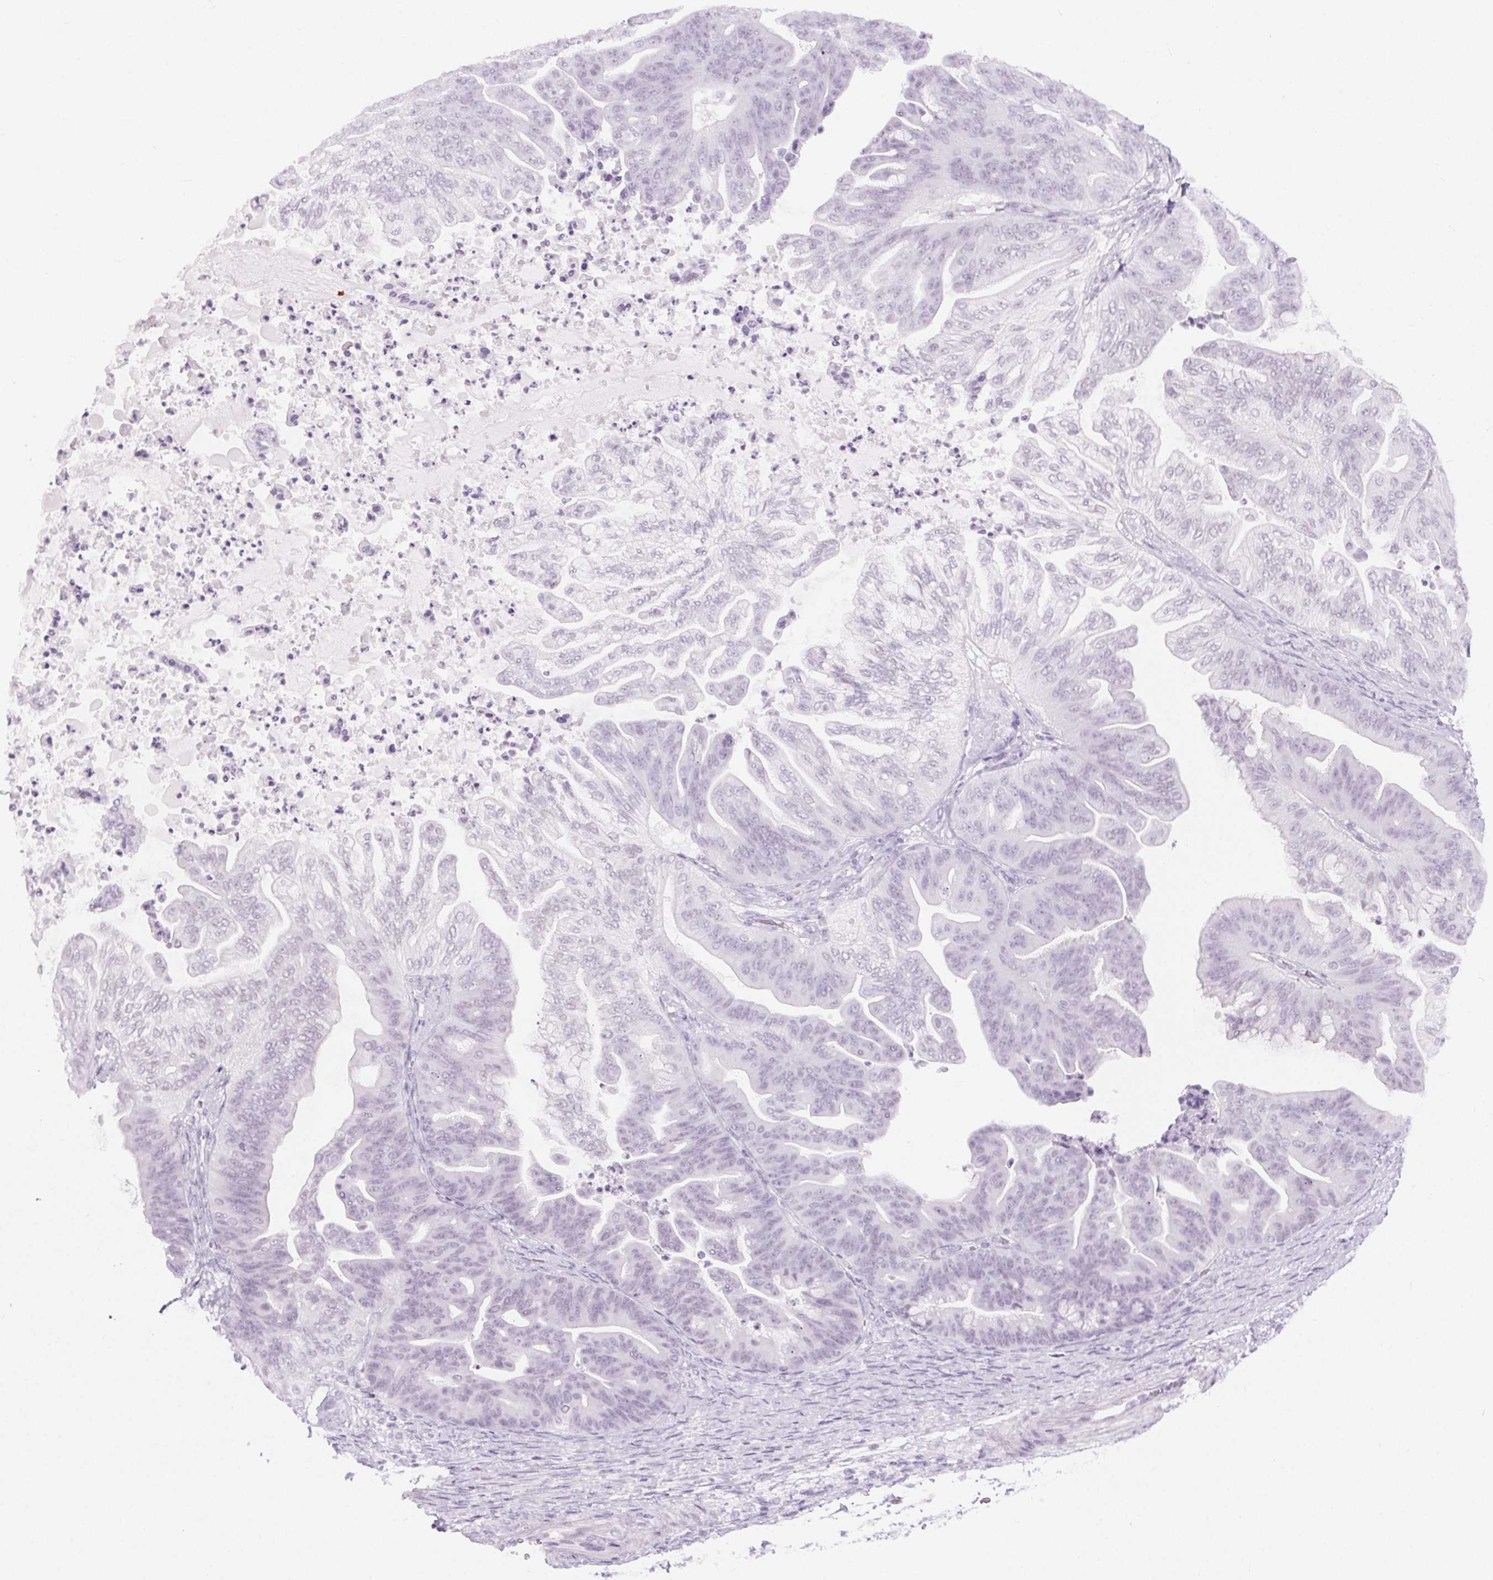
{"staining": {"intensity": "negative", "quantity": "none", "location": "none"}, "tissue": "ovarian cancer", "cell_type": "Tumor cells", "image_type": "cancer", "snomed": [{"axis": "morphology", "description": "Cystadenocarcinoma, mucinous, NOS"}, {"axis": "topography", "description": "Ovary"}], "caption": "The histopathology image displays no significant positivity in tumor cells of ovarian mucinous cystadenocarcinoma. Brightfield microscopy of immunohistochemistry (IHC) stained with DAB (brown) and hematoxylin (blue), captured at high magnification.", "gene": "BEND2", "patient": {"sex": "female", "age": 67}}